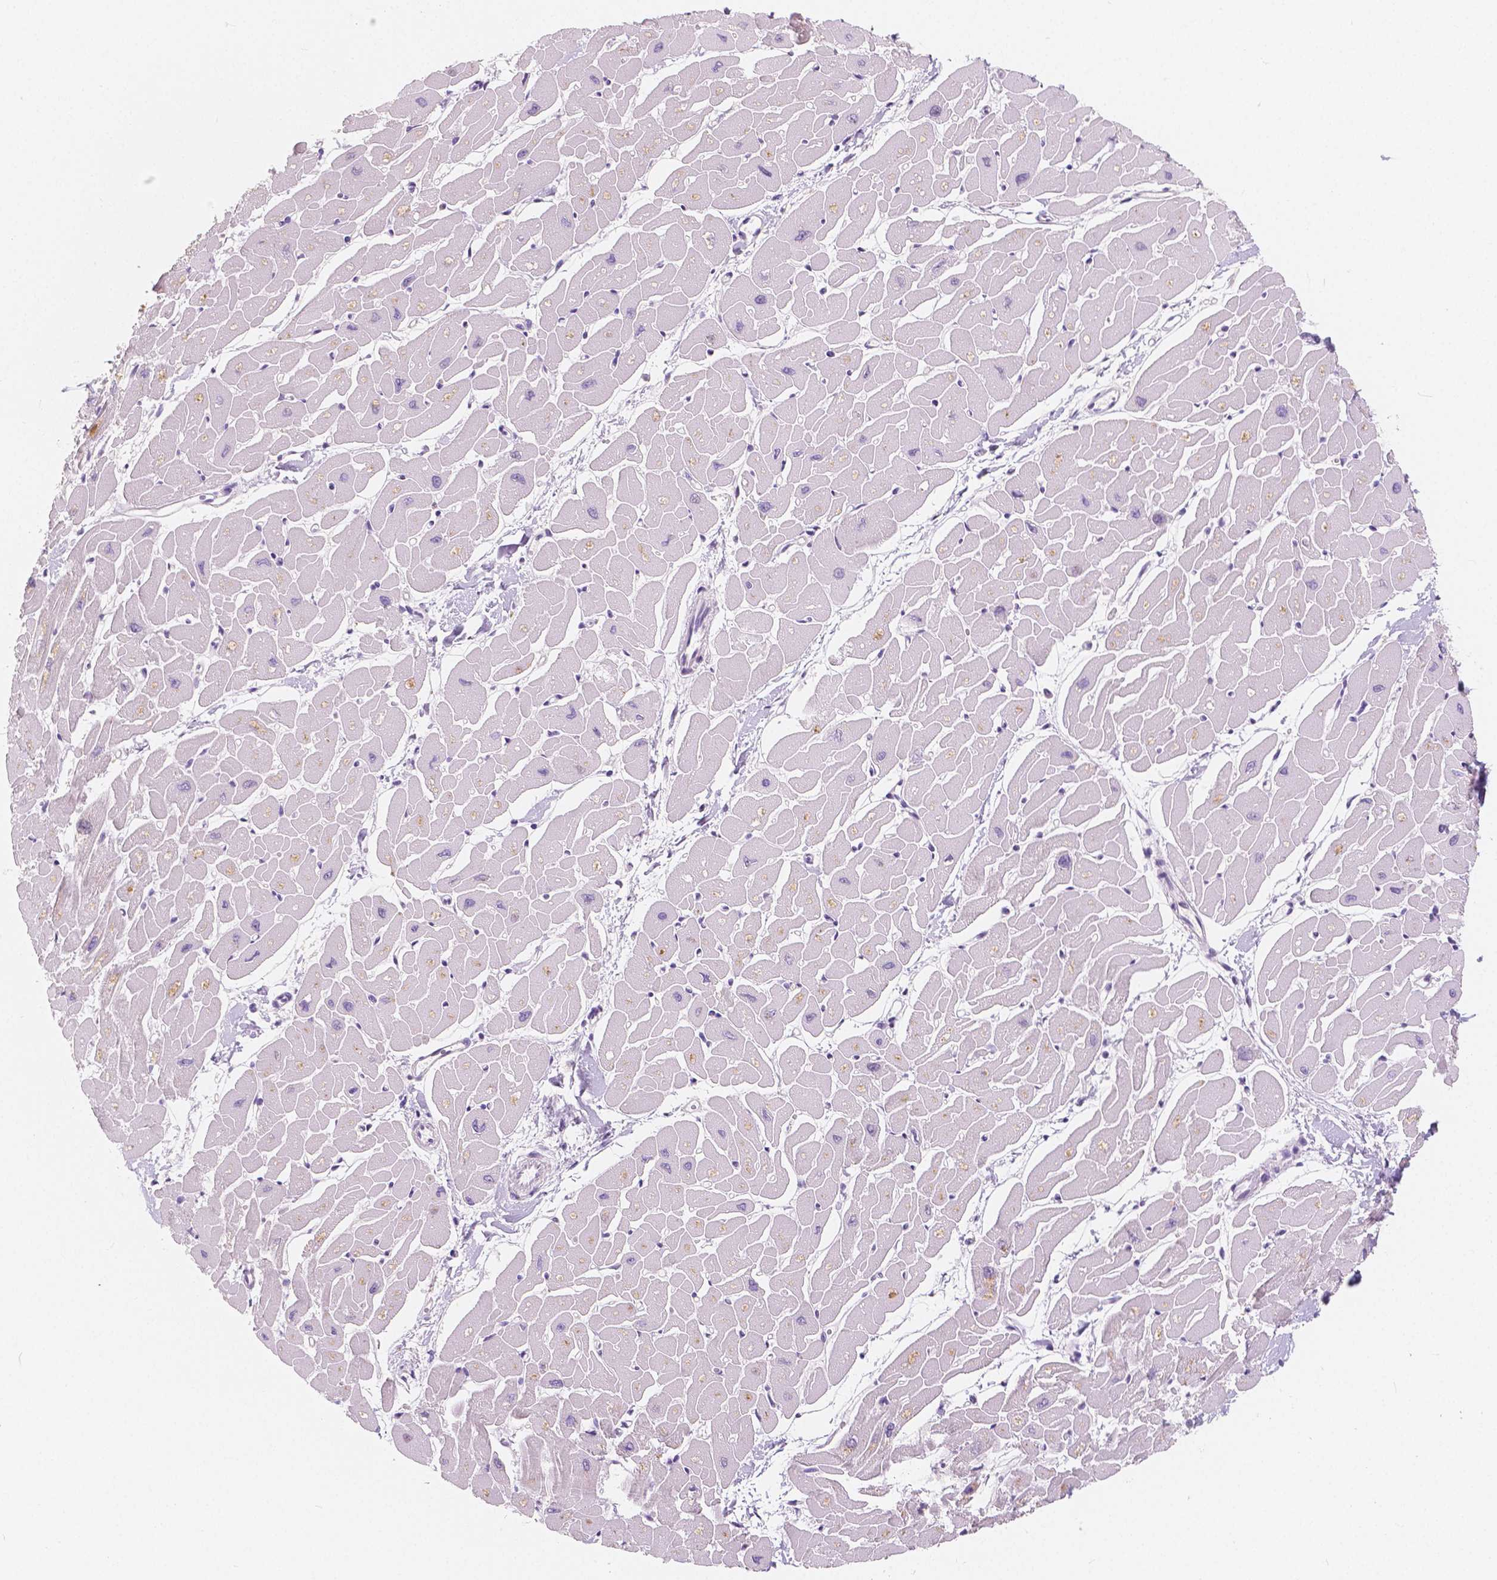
{"staining": {"intensity": "weak", "quantity": "25%-75%", "location": "cytoplasmic/membranous"}, "tissue": "heart muscle", "cell_type": "Cardiomyocytes", "image_type": "normal", "snomed": [{"axis": "morphology", "description": "Normal tissue, NOS"}, {"axis": "topography", "description": "Heart"}], "caption": "A photomicrograph of heart muscle stained for a protein exhibits weak cytoplasmic/membranous brown staining in cardiomyocytes. (DAB IHC with brightfield microscopy, high magnification).", "gene": "NOLC1", "patient": {"sex": "male", "age": 57}}